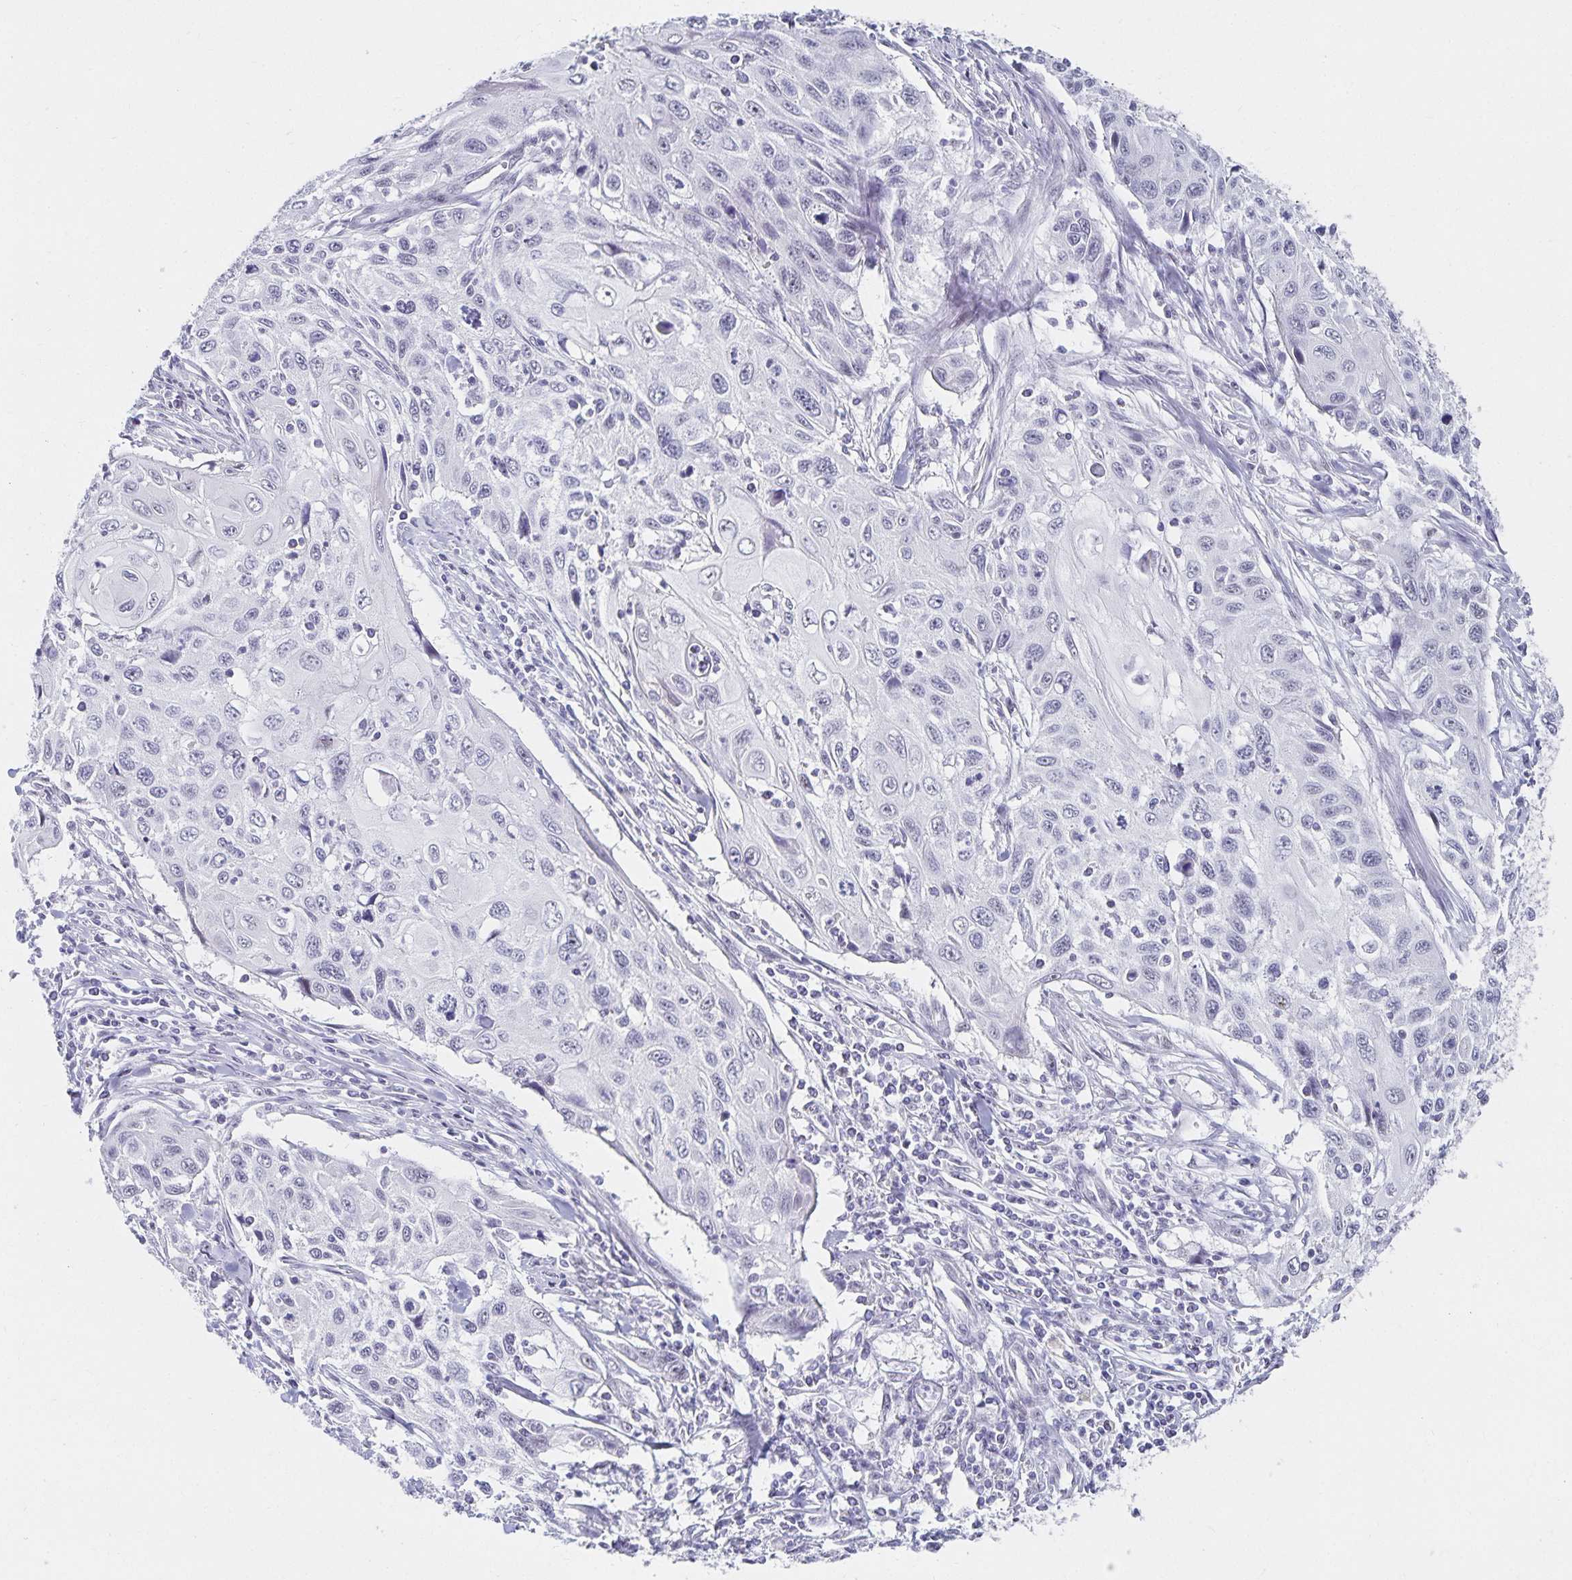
{"staining": {"intensity": "negative", "quantity": "none", "location": "none"}, "tissue": "cervical cancer", "cell_type": "Tumor cells", "image_type": "cancer", "snomed": [{"axis": "morphology", "description": "Squamous cell carcinoma, NOS"}, {"axis": "topography", "description": "Cervix"}], "caption": "High magnification brightfield microscopy of cervical cancer stained with DAB (3,3'-diaminobenzidine) (brown) and counterstained with hematoxylin (blue): tumor cells show no significant expression.", "gene": "C20orf85", "patient": {"sex": "female", "age": 70}}